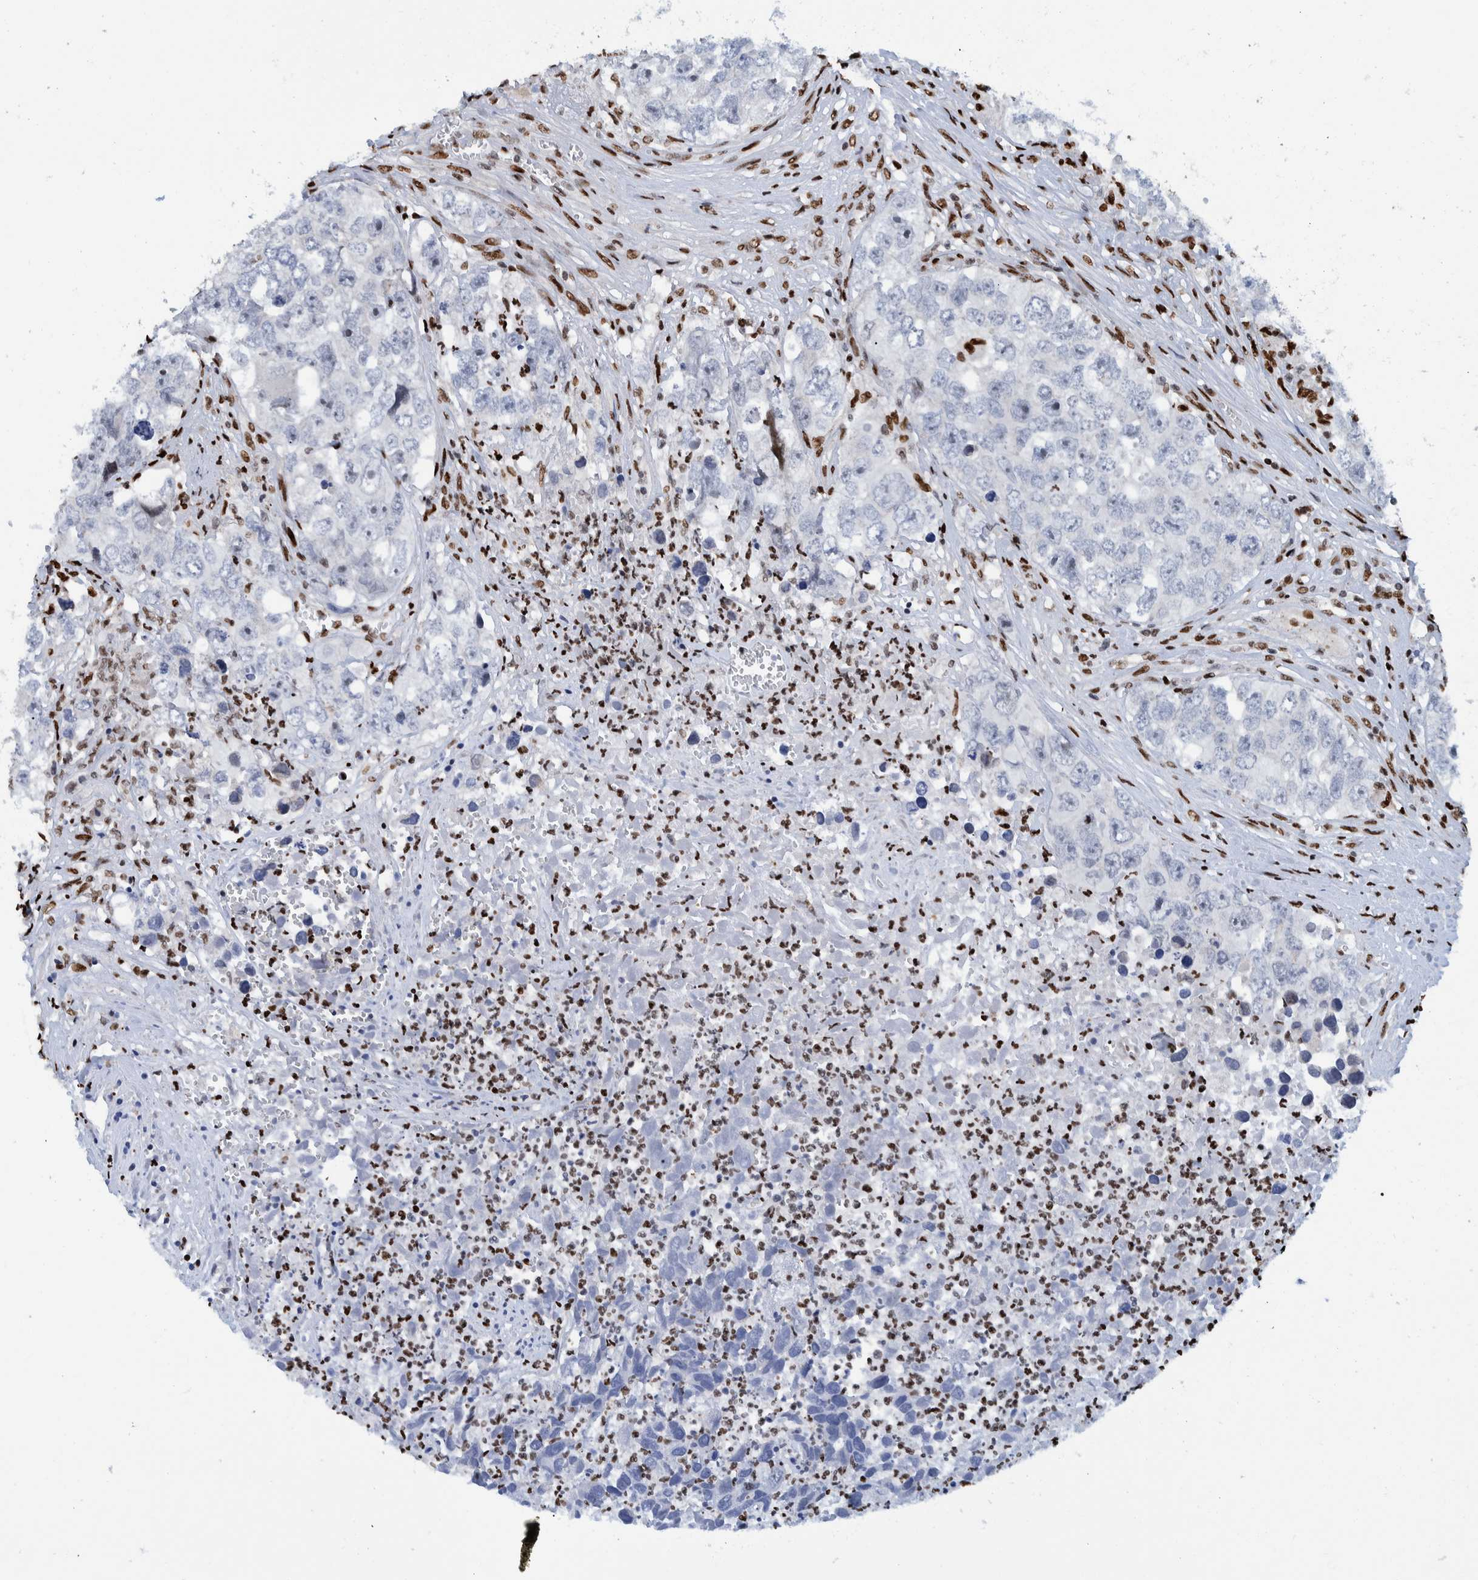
{"staining": {"intensity": "negative", "quantity": "none", "location": "none"}, "tissue": "testis cancer", "cell_type": "Tumor cells", "image_type": "cancer", "snomed": [{"axis": "morphology", "description": "Seminoma, NOS"}, {"axis": "morphology", "description": "Carcinoma, Embryonal, NOS"}, {"axis": "topography", "description": "Testis"}], "caption": "Immunohistochemistry of testis seminoma exhibits no positivity in tumor cells.", "gene": "HEATR9", "patient": {"sex": "male", "age": 43}}